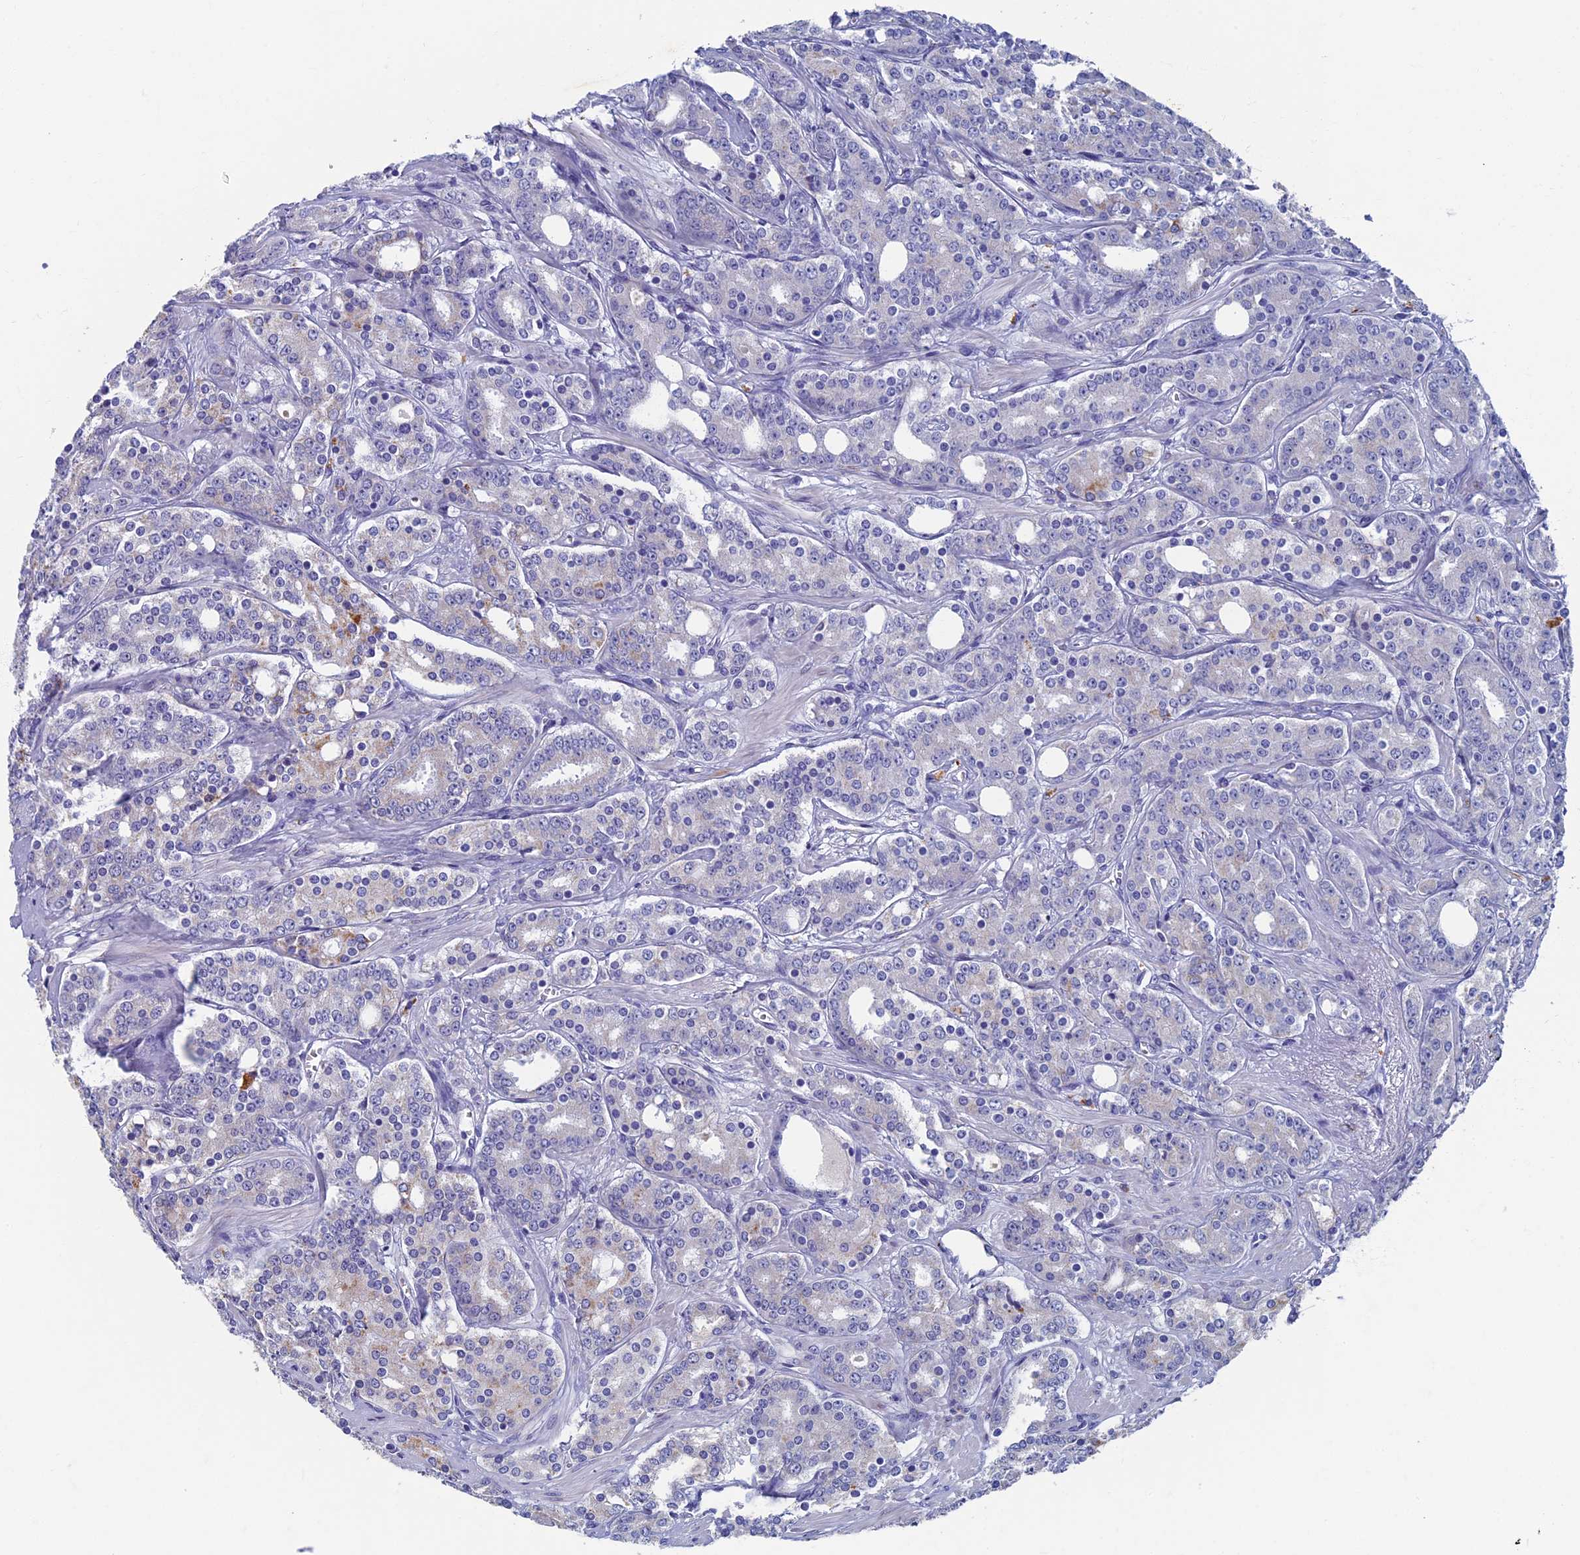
{"staining": {"intensity": "negative", "quantity": "none", "location": "none"}, "tissue": "prostate cancer", "cell_type": "Tumor cells", "image_type": "cancer", "snomed": [{"axis": "morphology", "description": "Adenocarcinoma, High grade"}, {"axis": "topography", "description": "Prostate"}], "caption": "The IHC micrograph has no significant staining in tumor cells of prostate cancer (high-grade adenocarcinoma) tissue. (Brightfield microscopy of DAB IHC at high magnification).", "gene": "OAT", "patient": {"sex": "male", "age": 62}}